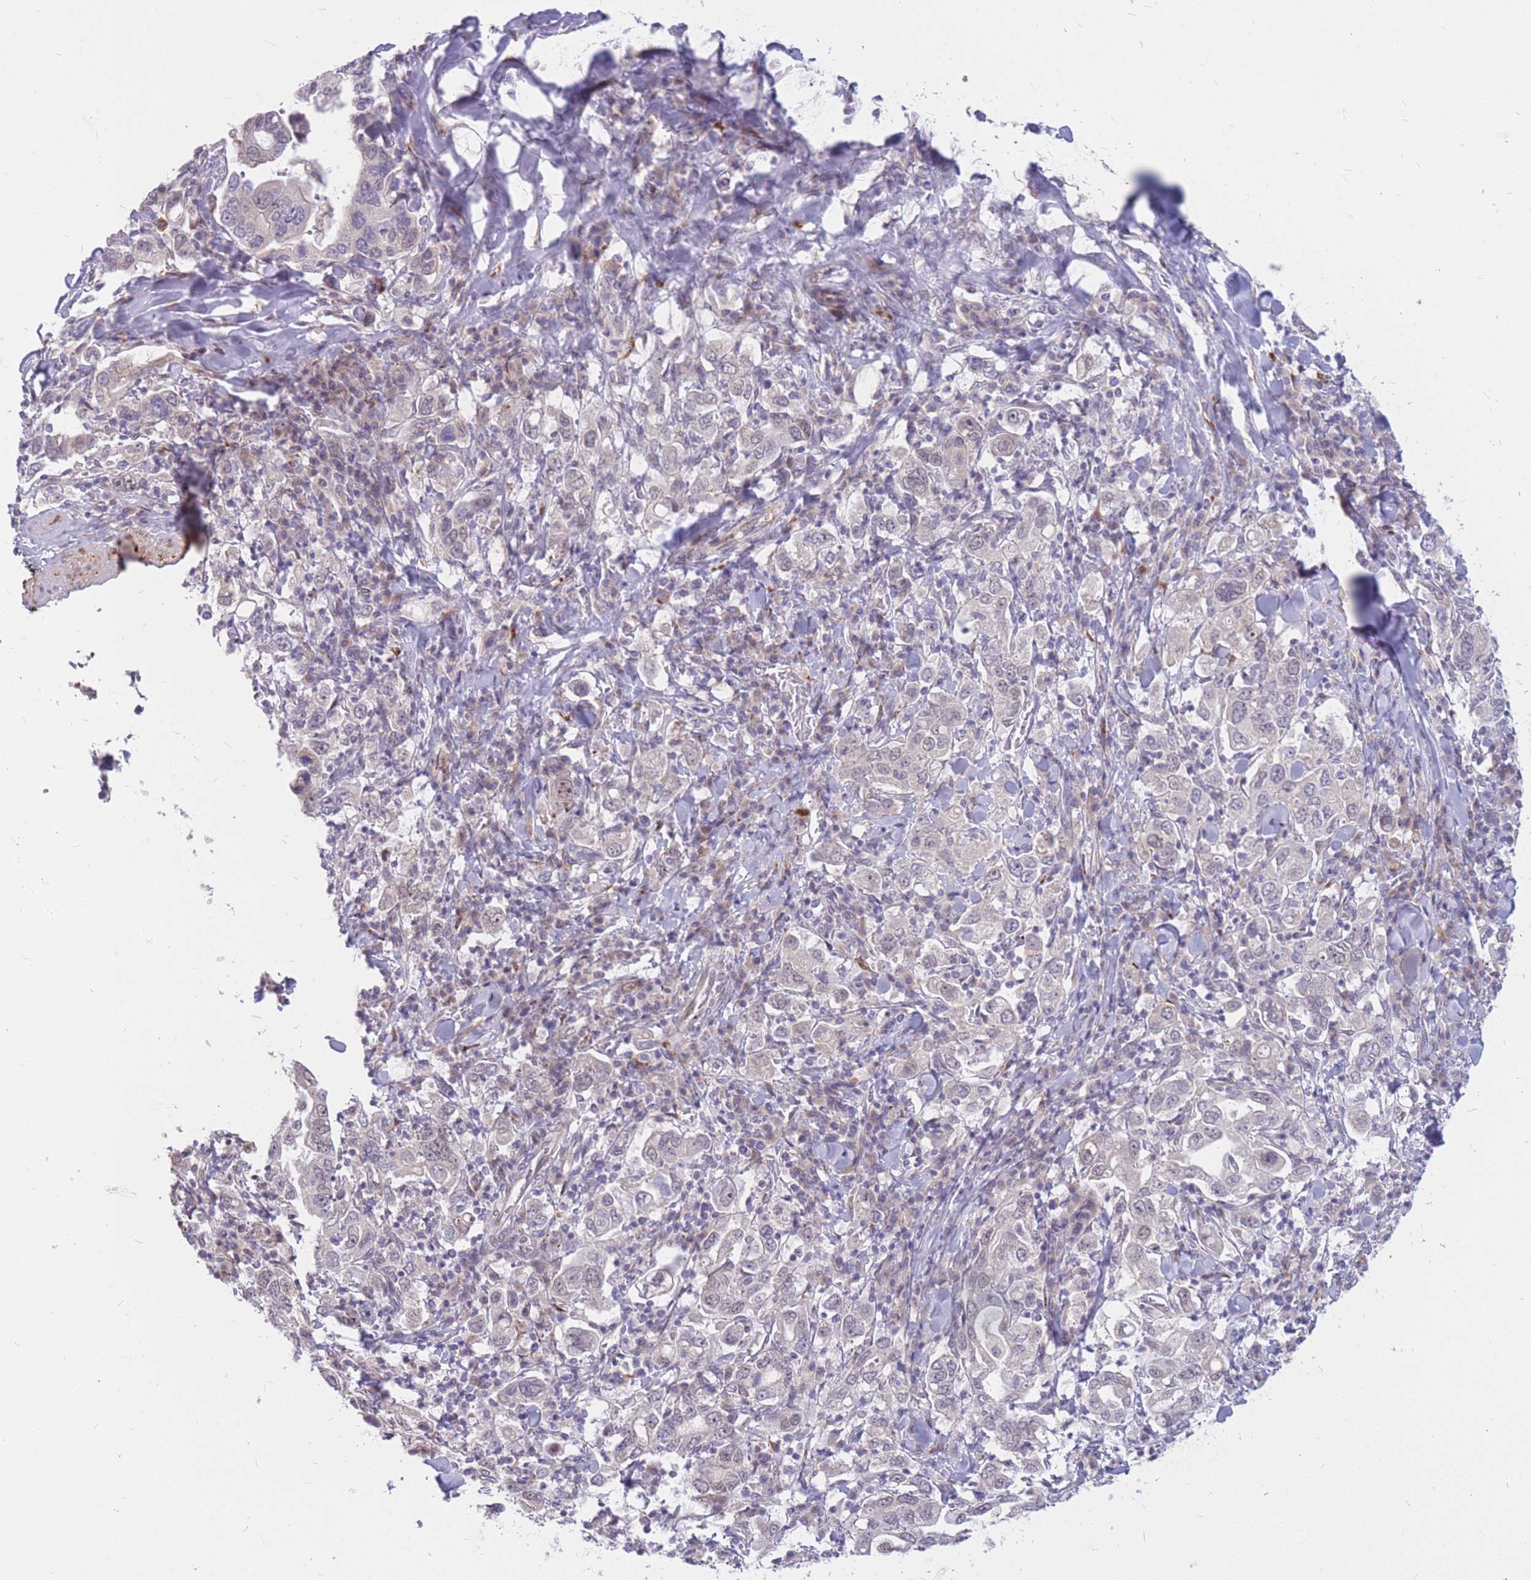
{"staining": {"intensity": "negative", "quantity": "none", "location": "none"}, "tissue": "stomach cancer", "cell_type": "Tumor cells", "image_type": "cancer", "snomed": [{"axis": "morphology", "description": "Adenocarcinoma, NOS"}, {"axis": "topography", "description": "Stomach, upper"}], "caption": "Immunohistochemistry photomicrograph of neoplastic tissue: adenocarcinoma (stomach) stained with DAB reveals no significant protein staining in tumor cells.", "gene": "ADD2", "patient": {"sex": "male", "age": 62}}